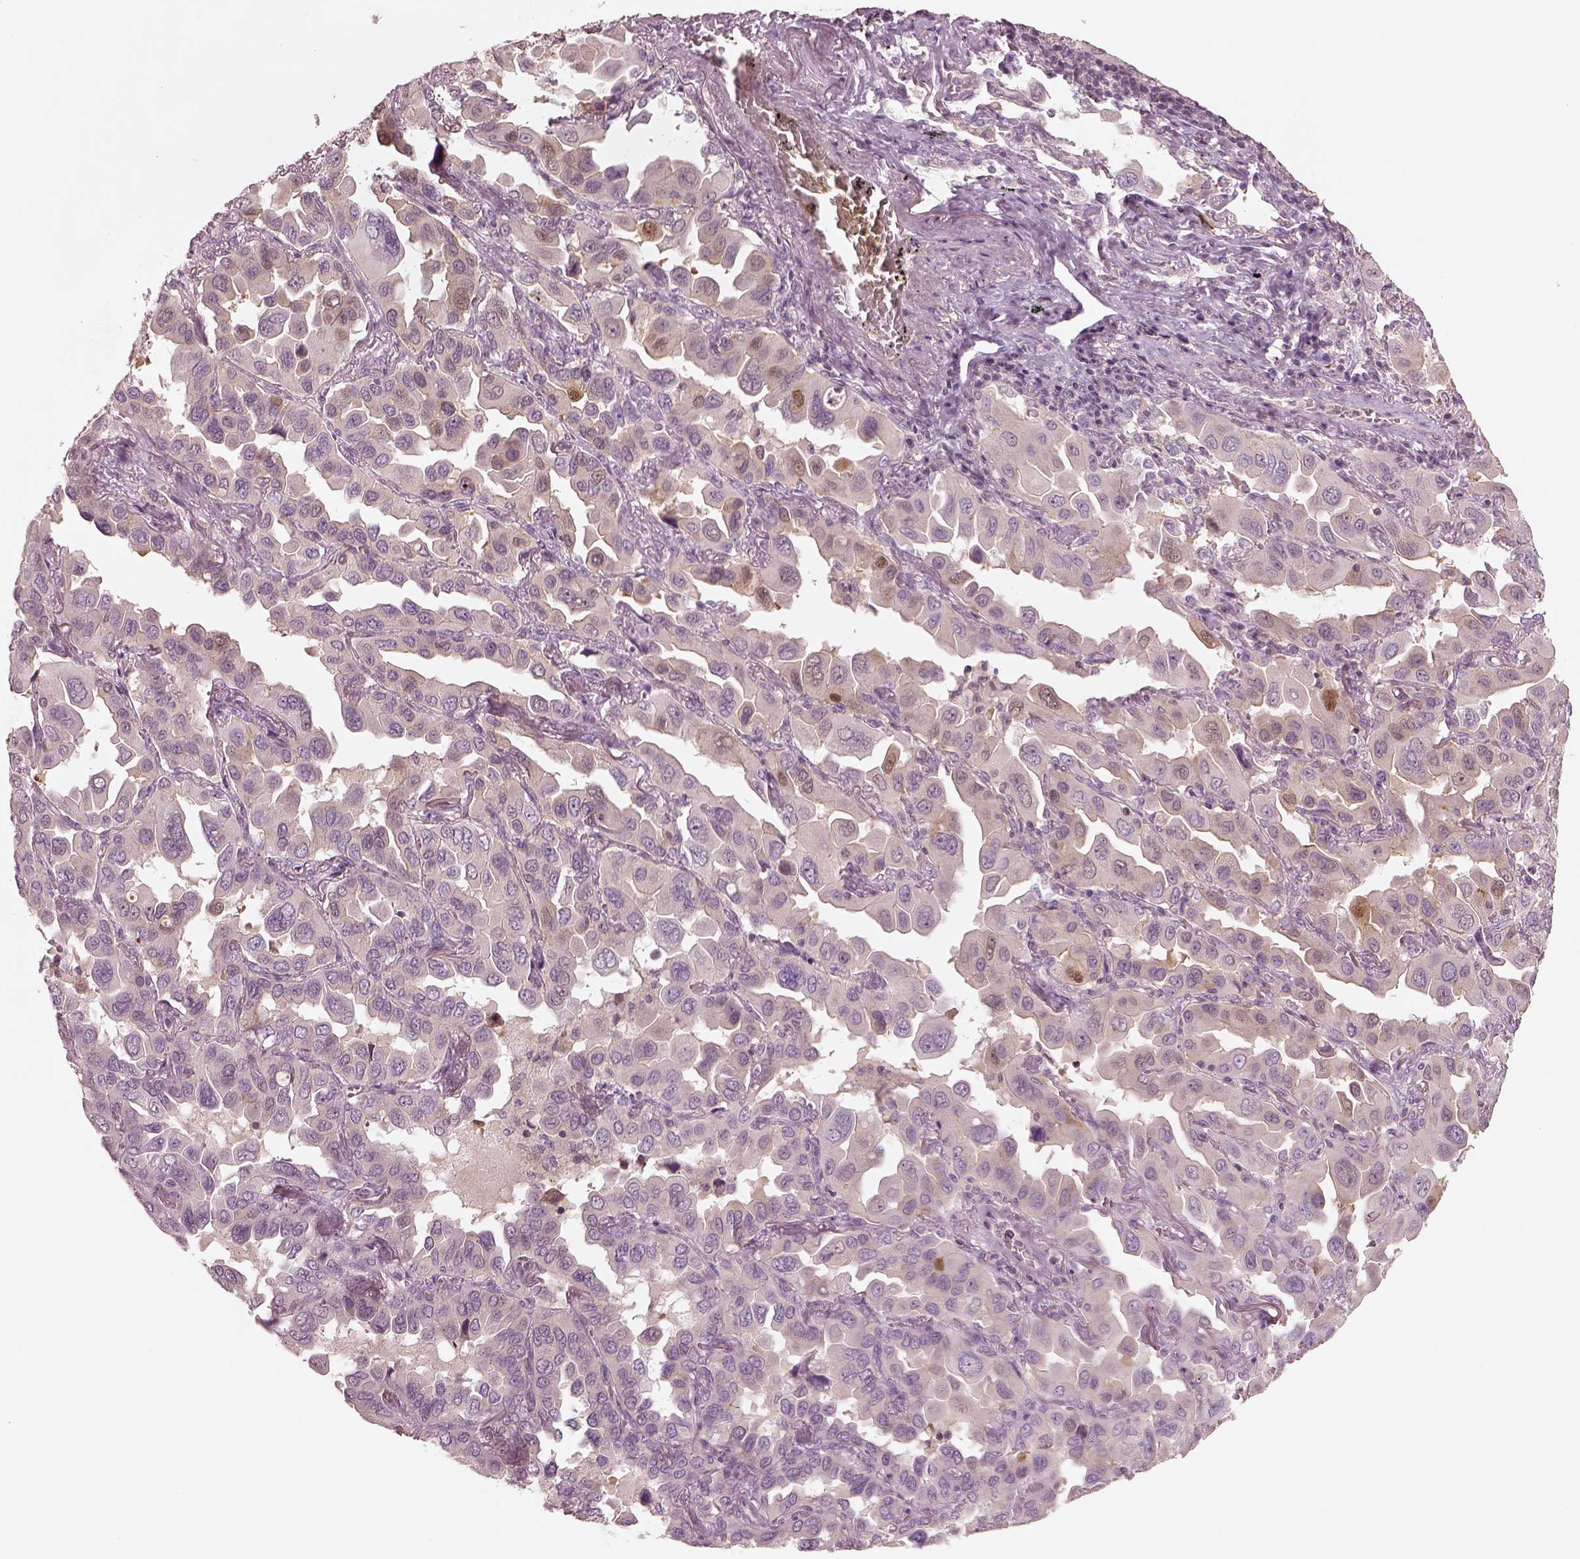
{"staining": {"intensity": "negative", "quantity": "none", "location": "none"}, "tissue": "lung cancer", "cell_type": "Tumor cells", "image_type": "cancer", "snomed": [{"axis": "morphology", "description": "Adenocarcinoma, NOS"}, {"axis": "topography", "description": "Lung"}], "caption": "Histopathology image shows no significant protein expression in tumor cells of lung adenocarcinoma. (DAB (3,3'-diaminobenzidine) IHC with hematoxylin counter stain).", "gene": "SDCBP2", "patient": {"sex": "male", "age": 64}}